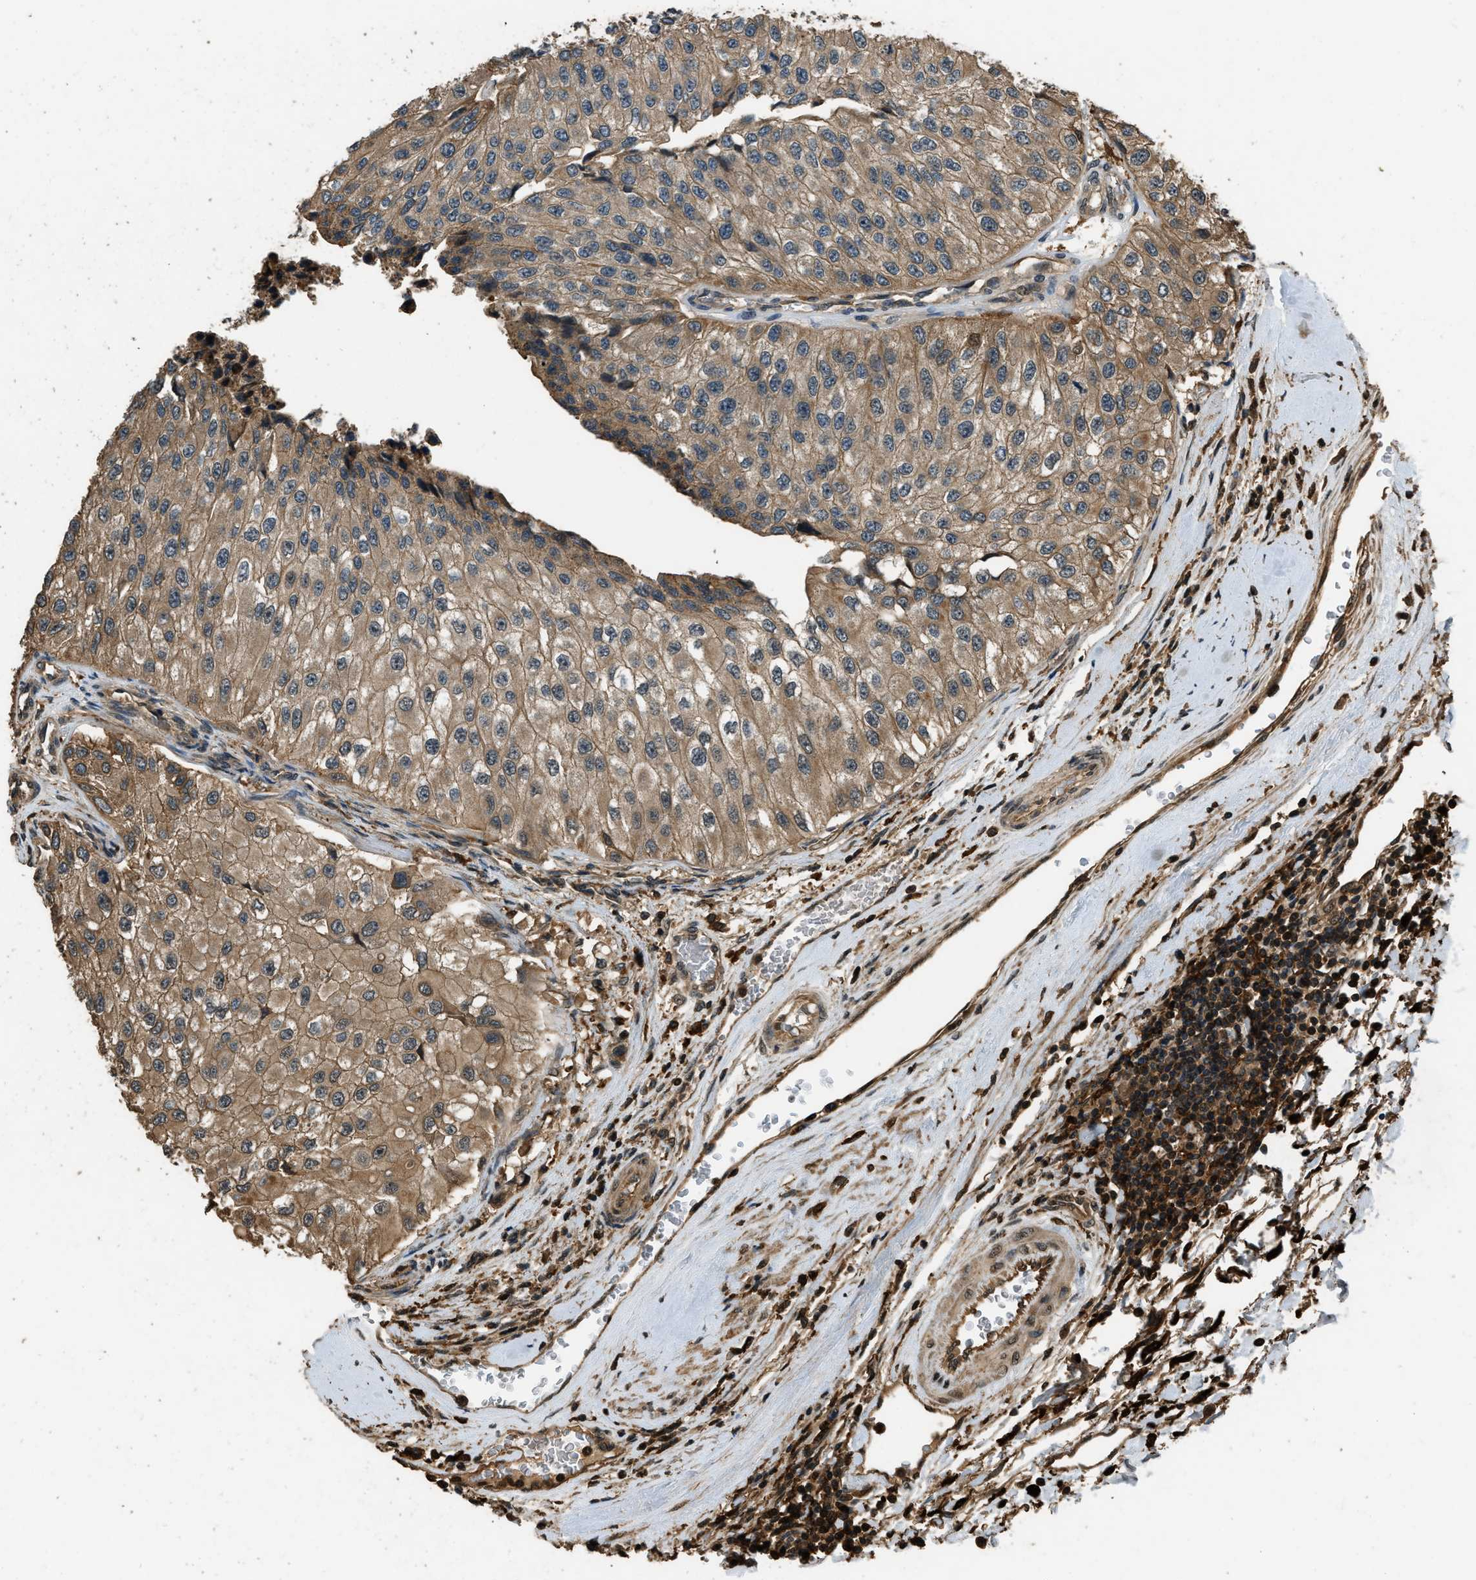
{"staining": {"intensity": "moderate", "quantity": ">75%", "location": "cytoplasmic/membranous"}, "tissue": "urothelial cancer", "cell_type": "Tumor cells", "image_type": "cancer", "snomed": [{"axis": "morphology", "description": "Urothelial carcinoma, High grade"}, {"axis": "topography", "description": "Kidney"}, {"axis": "topography", "description": "Urinary bladder"}], "caption": "High-grade urothelial carcinoma stained for a protein (brown) shows moderate cytoplasmic/membranous positive staining in about >75% of tumor cells.", "gene": "RAP2A", "patient": {"sex": "male", "age": 77}}